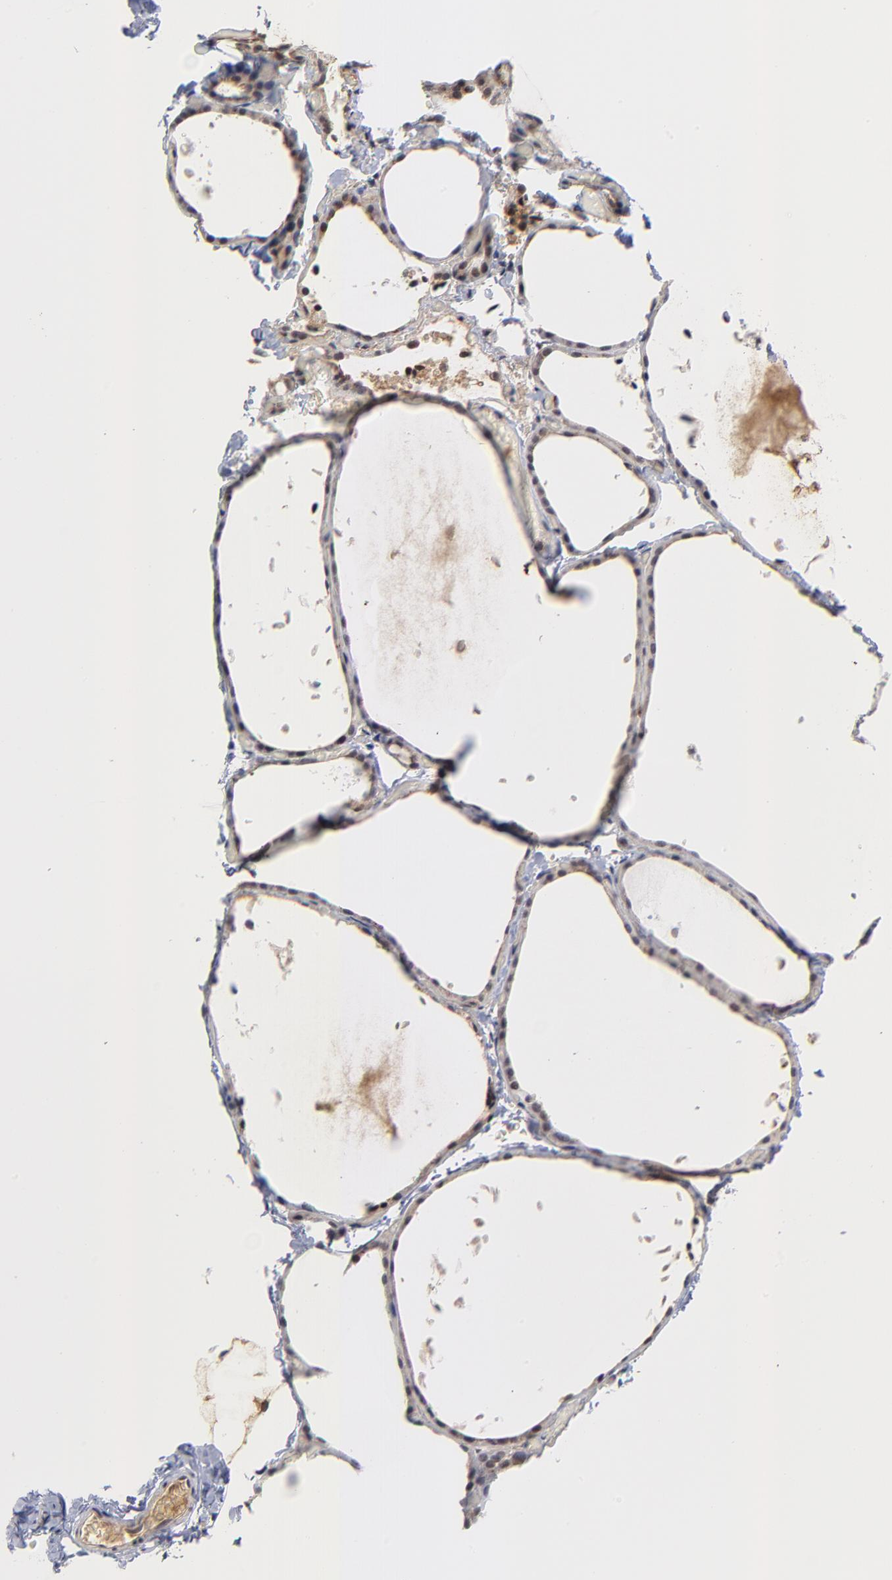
{"staining": {"intensity": "weak", "quantity": ">75%", "location": "cytoplasmic/membranous,nuclear"}, "tissue": "thyroid gland", "cell_type": "Glandular cells", "image_type": "normal", "snomed": [{"axis": "morphology", "description": "Normal tissue, NOS"}, {"axis": "topography", "description": "Thyroid gland"}], "caption": "Thyroid gland stained with immunohistochemistry (IHC) demonstrates weak cytoplasmic/membranous,nuclear positivity in approximately >75% of glandular cells. (brown staining indicates protein expression, while blue staining denotes nuclei).", "gene": "ZNF419", "patient": {"sex": "female", "age": 22}}